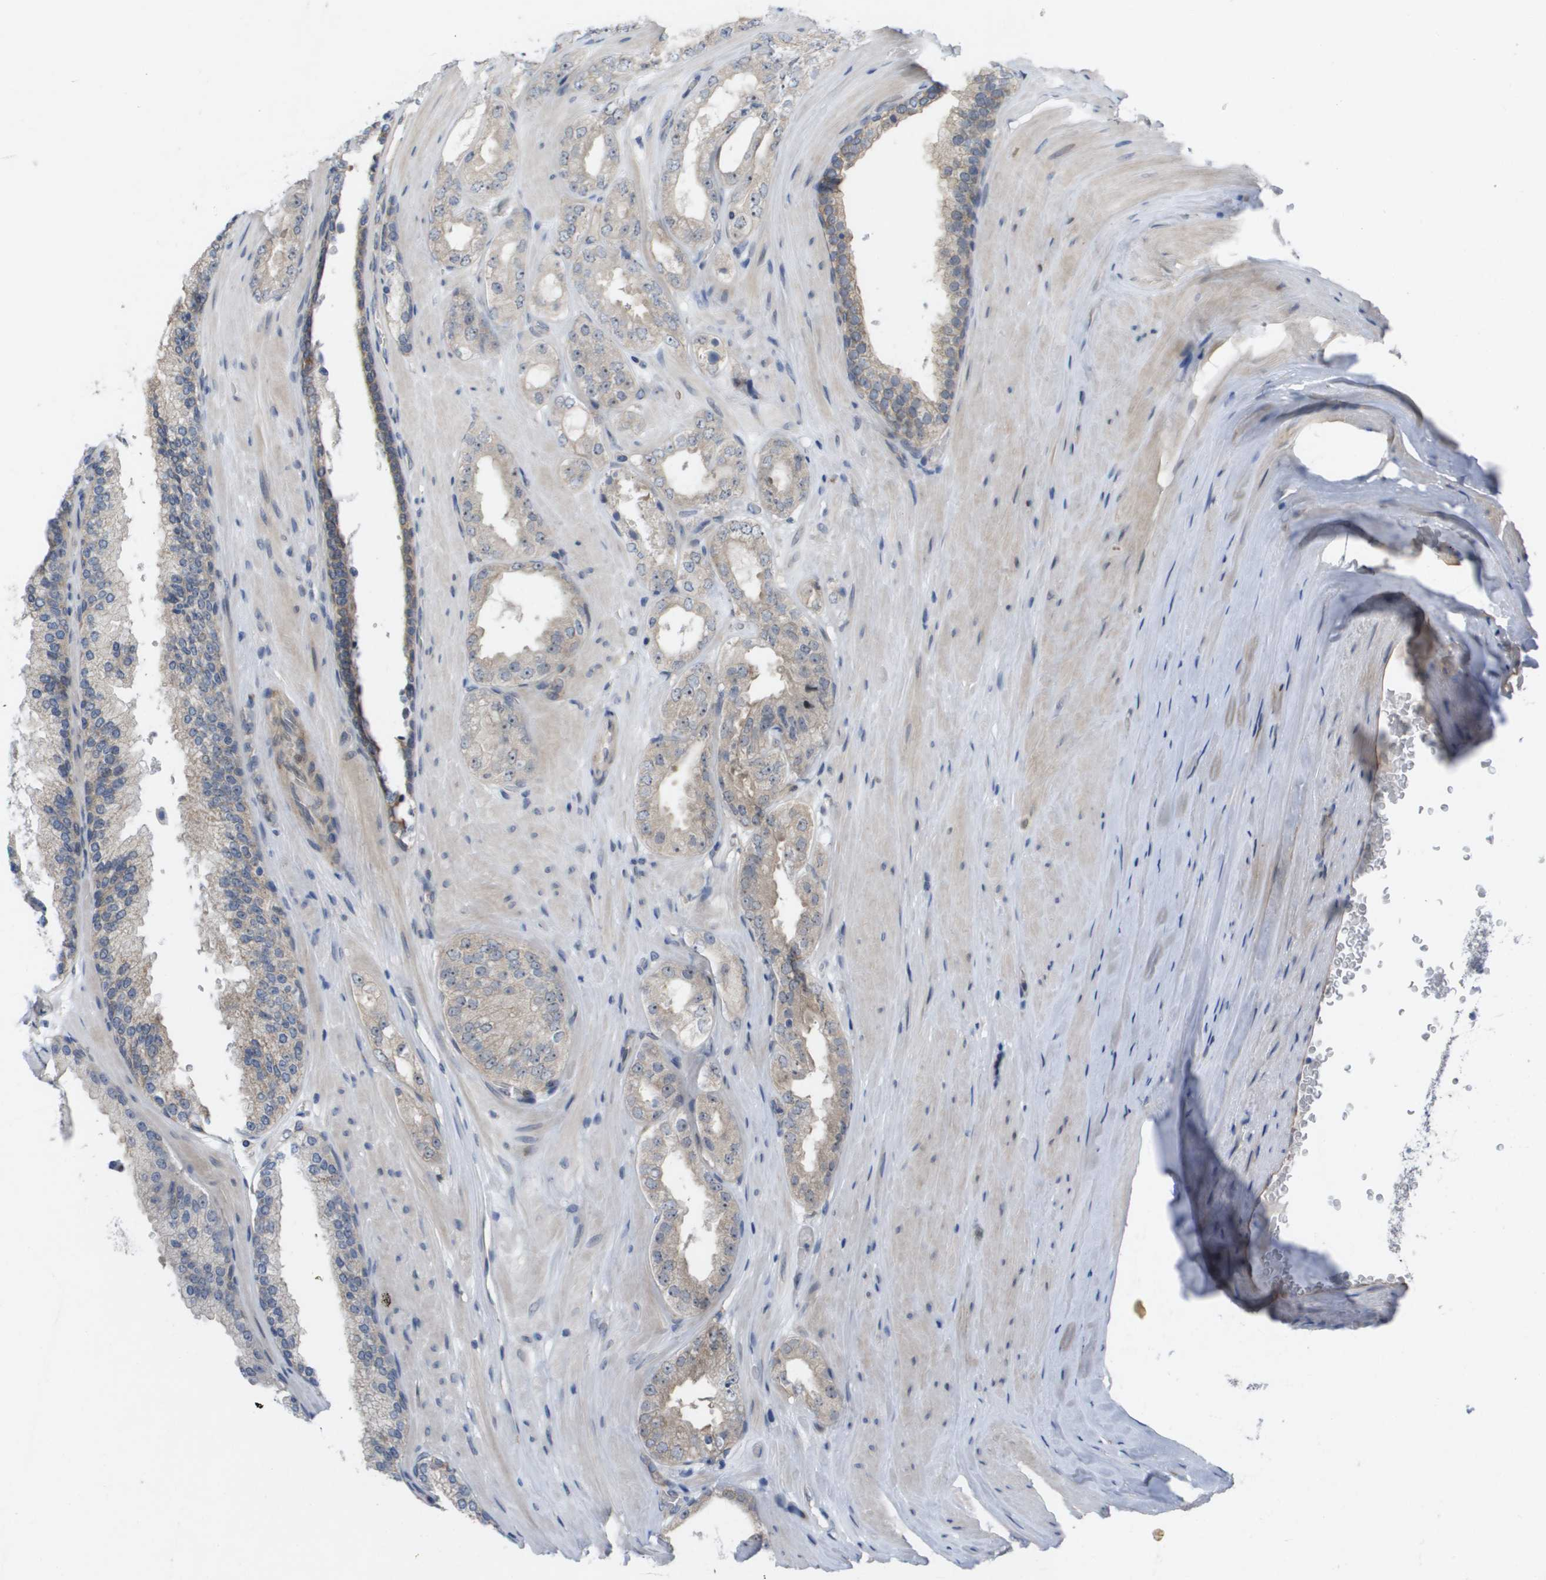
{"staining": {"intensity": "weak", "quantity": "<25%", "location": "cytoplasmic/membranous"}, "tissue": "prostate cancer", "cell_type": "Tumor cells", "image_type": "cancer", "snomed": [{"axis": "morphology", "description": "Adenocarcinoma, High grade"}, {"axis": "topography", "description": "Prostate"}], "caption": "Photomicrograph shows no protein expression in tumor cells of prostate cancer (high-grade adenocarcinoma) tissue.", "gene": "MTARC2", "patient": {"sex": "male", "age": 65}}